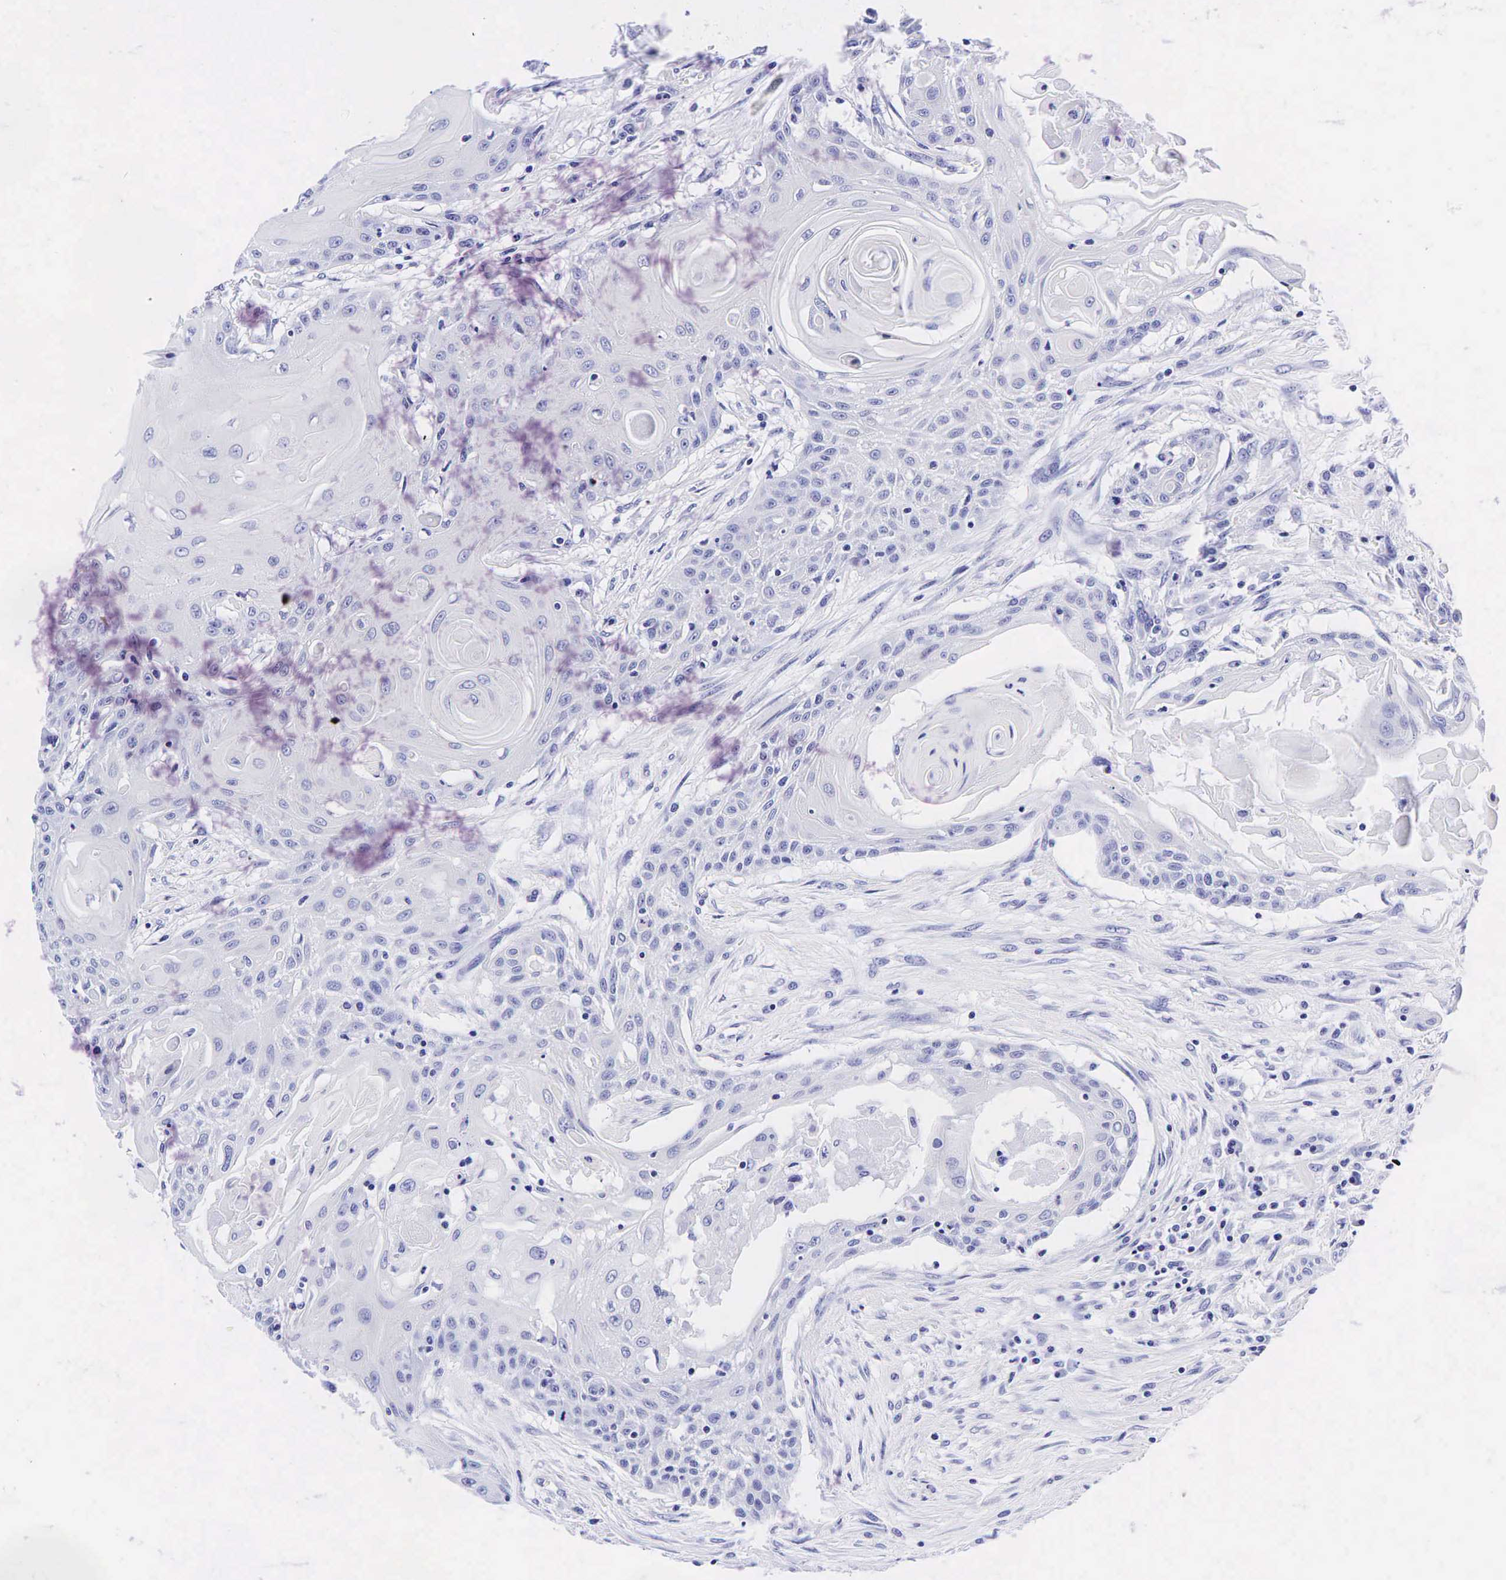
{"staining": {"intensity": "negative", "quantity": "none", "location": "none"}, "tissue": "head and neck cancer", "cell_type": "Tumor cells", "image_type": "cancer", "snomed": [{"axis": "morphology", "description": "Squamous cell carcinoma, NOS"}, {"axis": "morphology", "description": "Squamous cell carcinoma, metastatic, NOS"}, {"axis": "topography", "description": "Lymph node"}, {"axis": "topography", "description": "Salivary gland"}, {"axis": "topography", "description": "Head-Neck"}], "caption": "Head and neck squamous cell carcinoma was stained to show a protein in brown. There is no significant staining in tumor cells.", "gene": "GCG", "patient": {"sex": "female", "age": 74}}